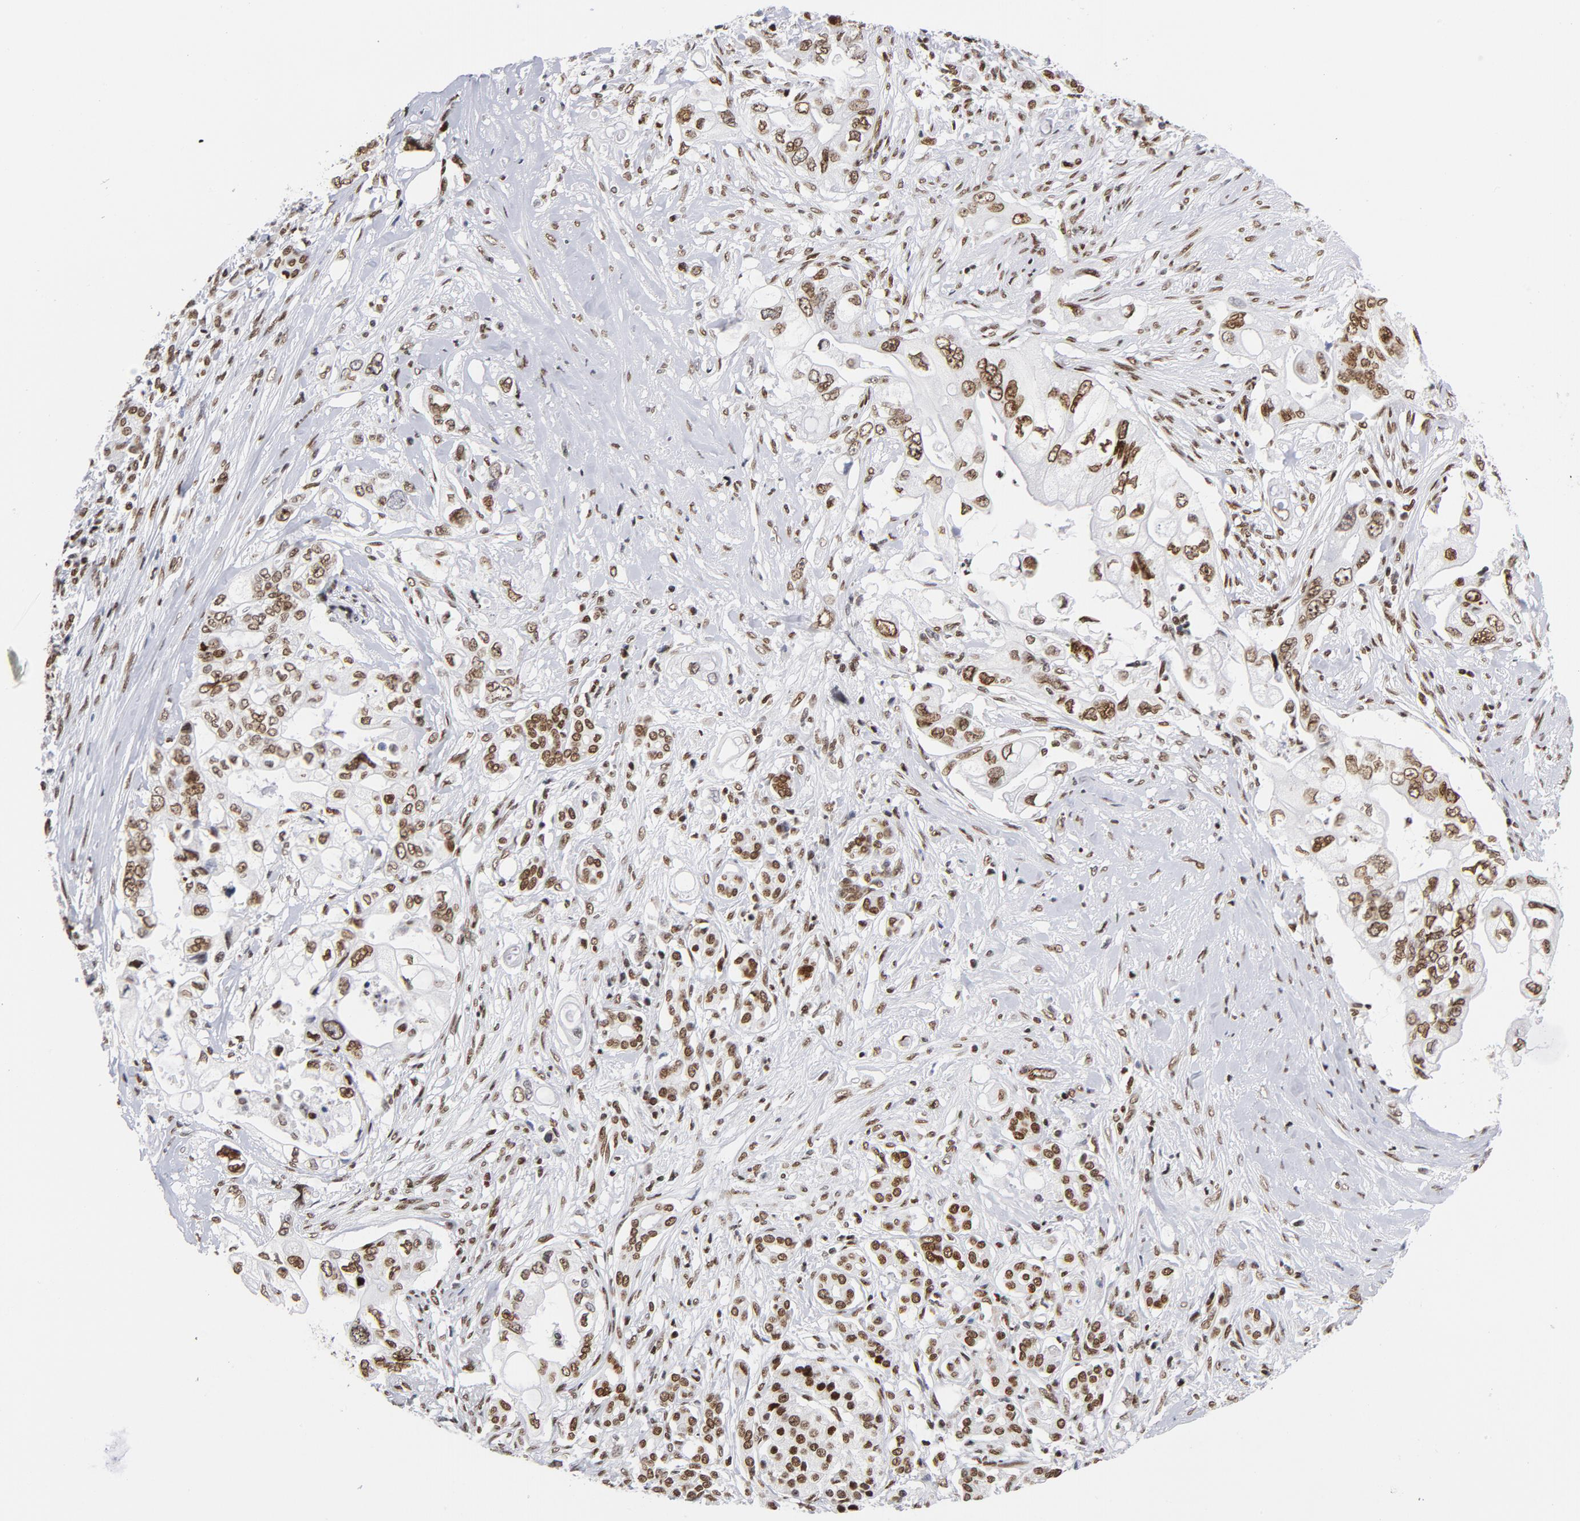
{"staining": {"intensity": "moderate", "quantity": ">75%", "location": "cytoplasmic/membranous,nuclear"}, "tissue": "pancreatic cancer", "cell_type": "Tumor cells", "image_type": "cancer", "snomed": [{"axis": "morphology", "description": "Normal tissue, NOS"}, {"axis": "topography", "description": "Pancreas"}], "caption": "Pancreatic cancer was stained to show a protein in brown. There is medium levels of moderate cytoplasmic/membranous and nuclear positivity in approximately >75% of tumor cells.", "gene": "TOP2B", "patient": {"sex": "male", "age": 42}}